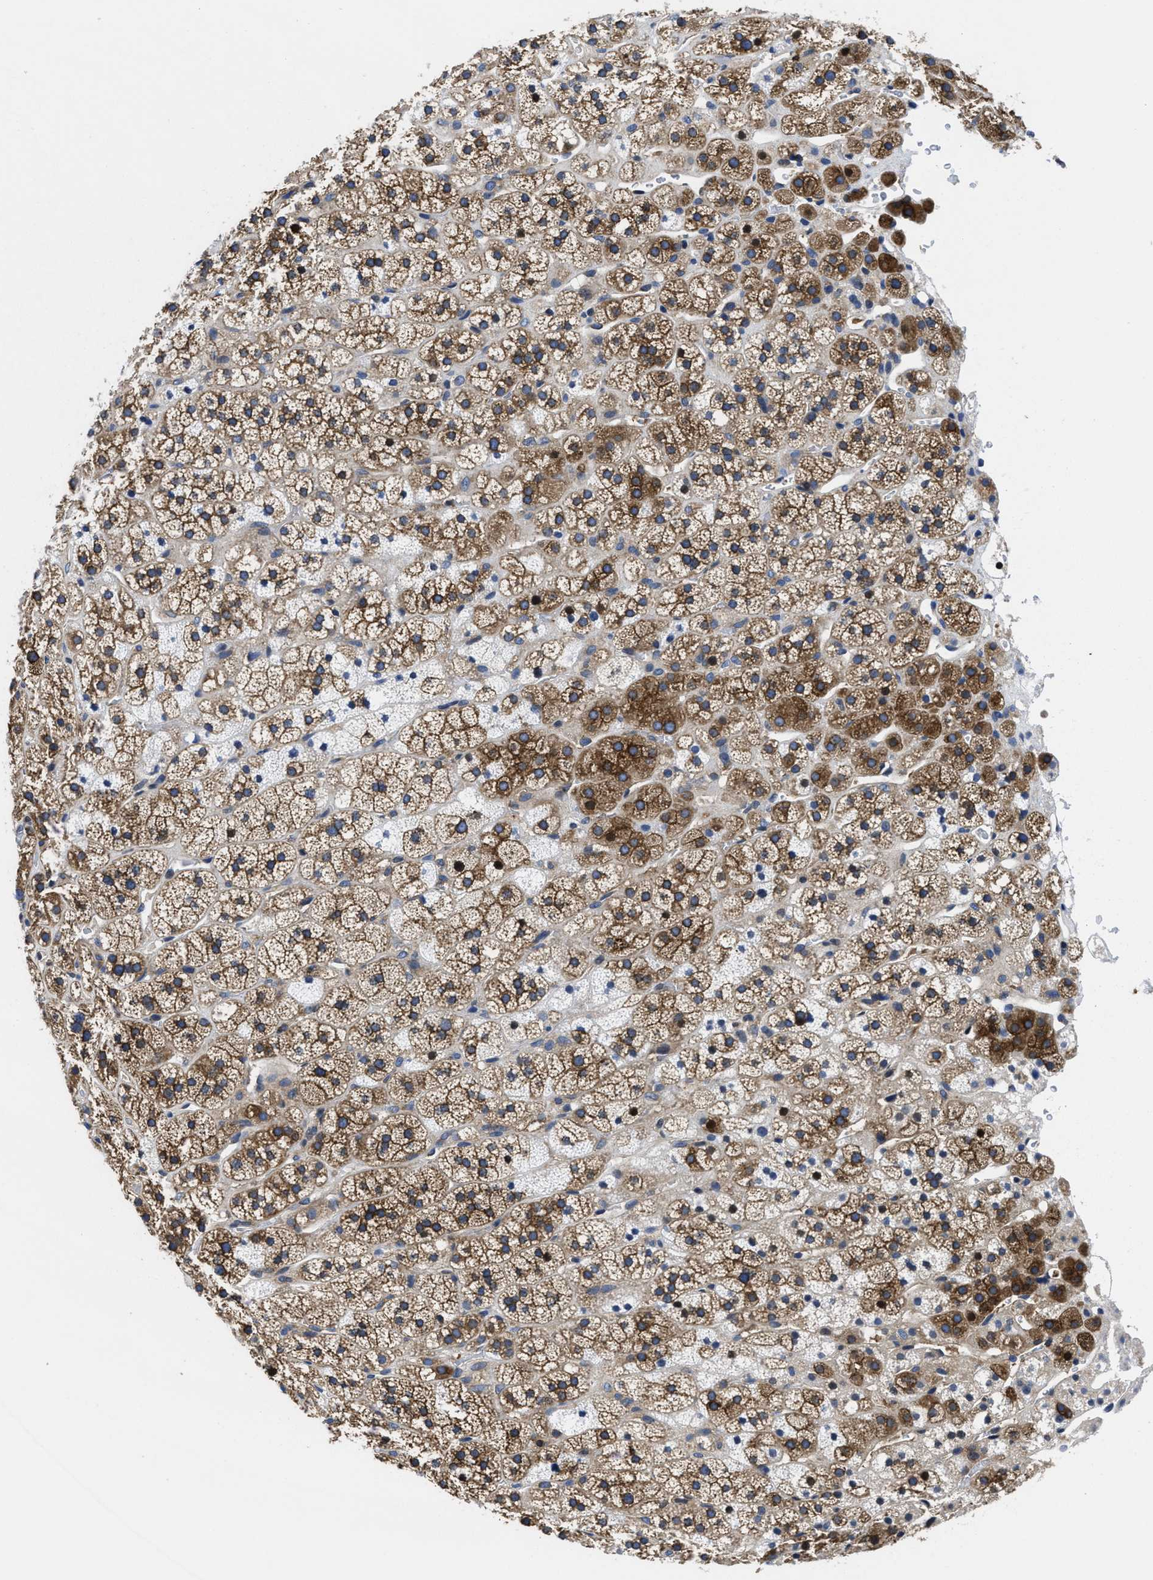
{"staining": {"intensity": "moderate", "quantity": ">75%", "location": "cytoplasmic/membranous"}, "tissue": "adrenal gland", "cell_type": "Glandular cells", "image_type": "normal", "snomed": [{"axis": "morphology", "description": "Normal tissue, NOS"}, {"axis": "topography", "description": "Adrenal gland"}], "caption": "Immunohistochemistry (IHC) (DAB) staining of benign human adrenal gland reveals moderate cytoplasmic/membranous protein expression in approximately >75% of glandular cells.", "gene": "YARS1", "patient": {"sex": "male", "age": 56}}